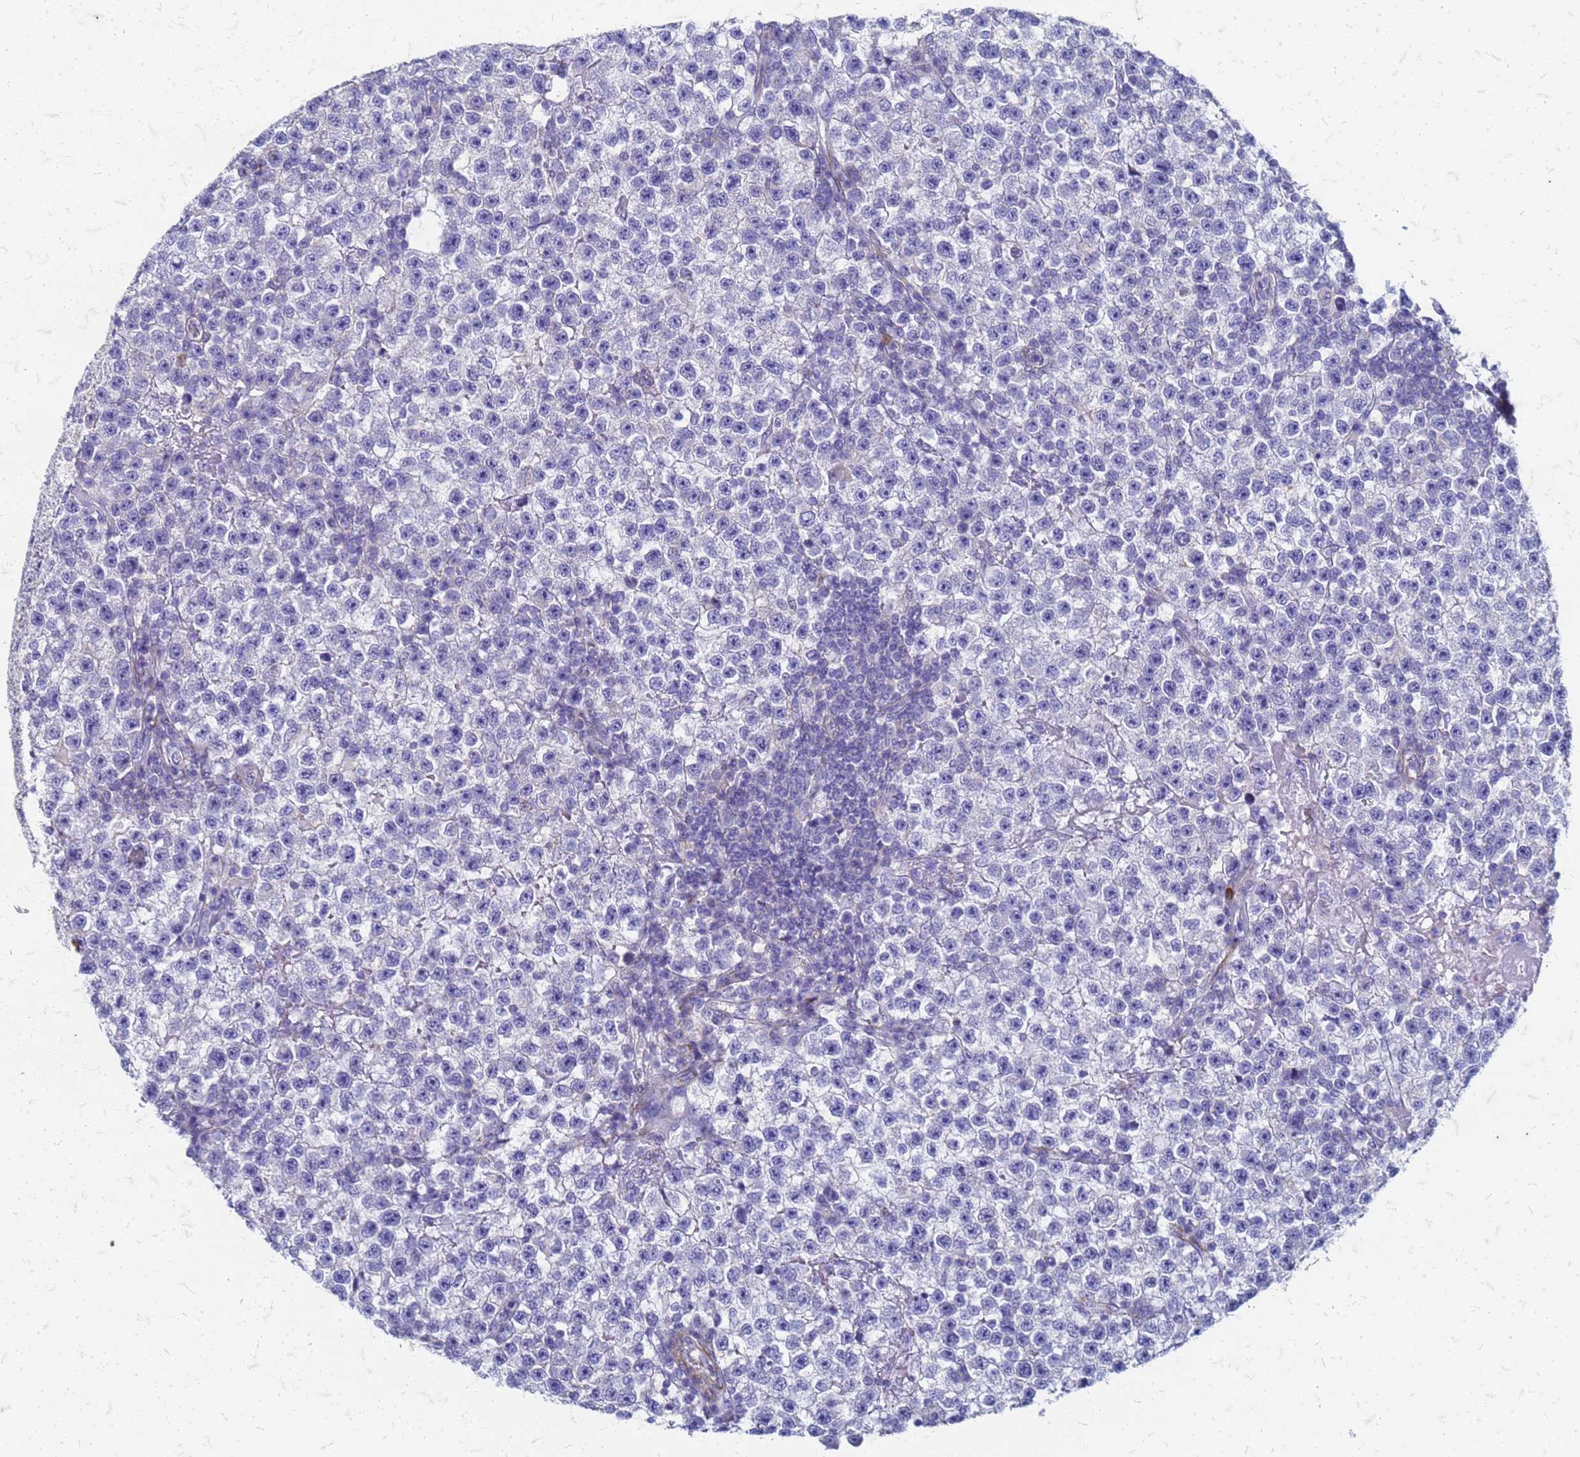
{"staining": {"intensity": "negative", "quantity": "none", "location": "none"}, "tissue": "testis cancer", "cell_type": "Tumor cells", "image_type": "cancer", "snomed": [{"axis": "morphology", "description": "Seminoma, NOS"}, {"axis": "topography", "description": "Testis"}], "caption": "Immunohistochemistry (IHC) of testis cancer displays no expression in tumor cells.", "gene": "TRIM64B", "patient": {"sex": "male", "age": 22}}